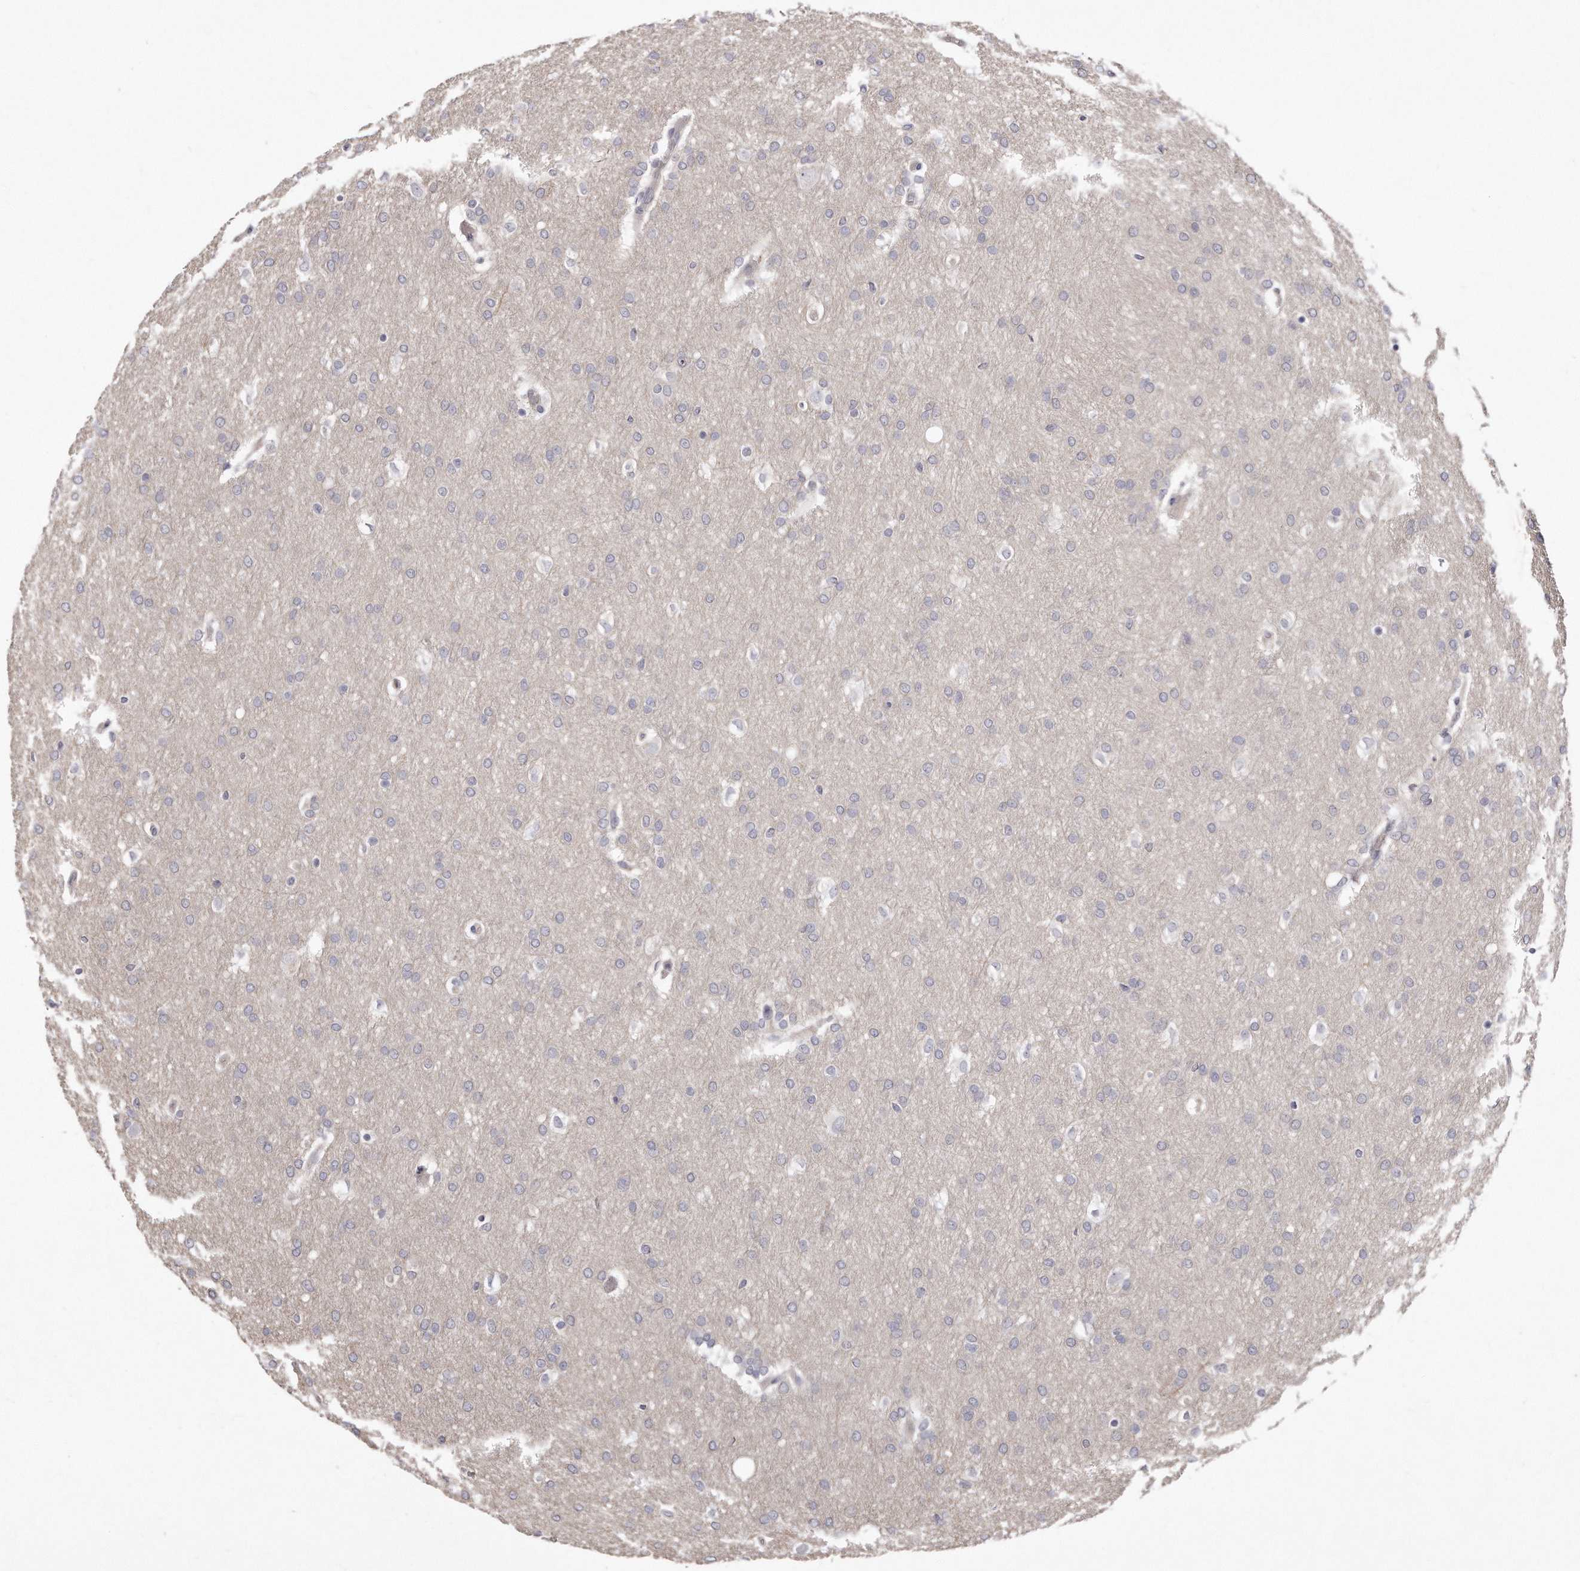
{"staining": {"intensity": "negative", "quantity": "none", "location": "none"}, "tissue": "glioma", "cell_type": "Tumor cells", "image_type": "cancer", "snomed": [{"axis": "morphology", "description": "Glioma, malignant, Low grade"}, {"axis": "topography", "description": "Brain"}], "caption": "Immunohistochemistry (IHC) of glioma demonstrates no positivity in tumor cells. (DAB (3,3'-diaminobenzidine) IHC with hematoxylin counter stain).", "gene": "TTLL4", "patient": {"sex": "female", "age": 37}}